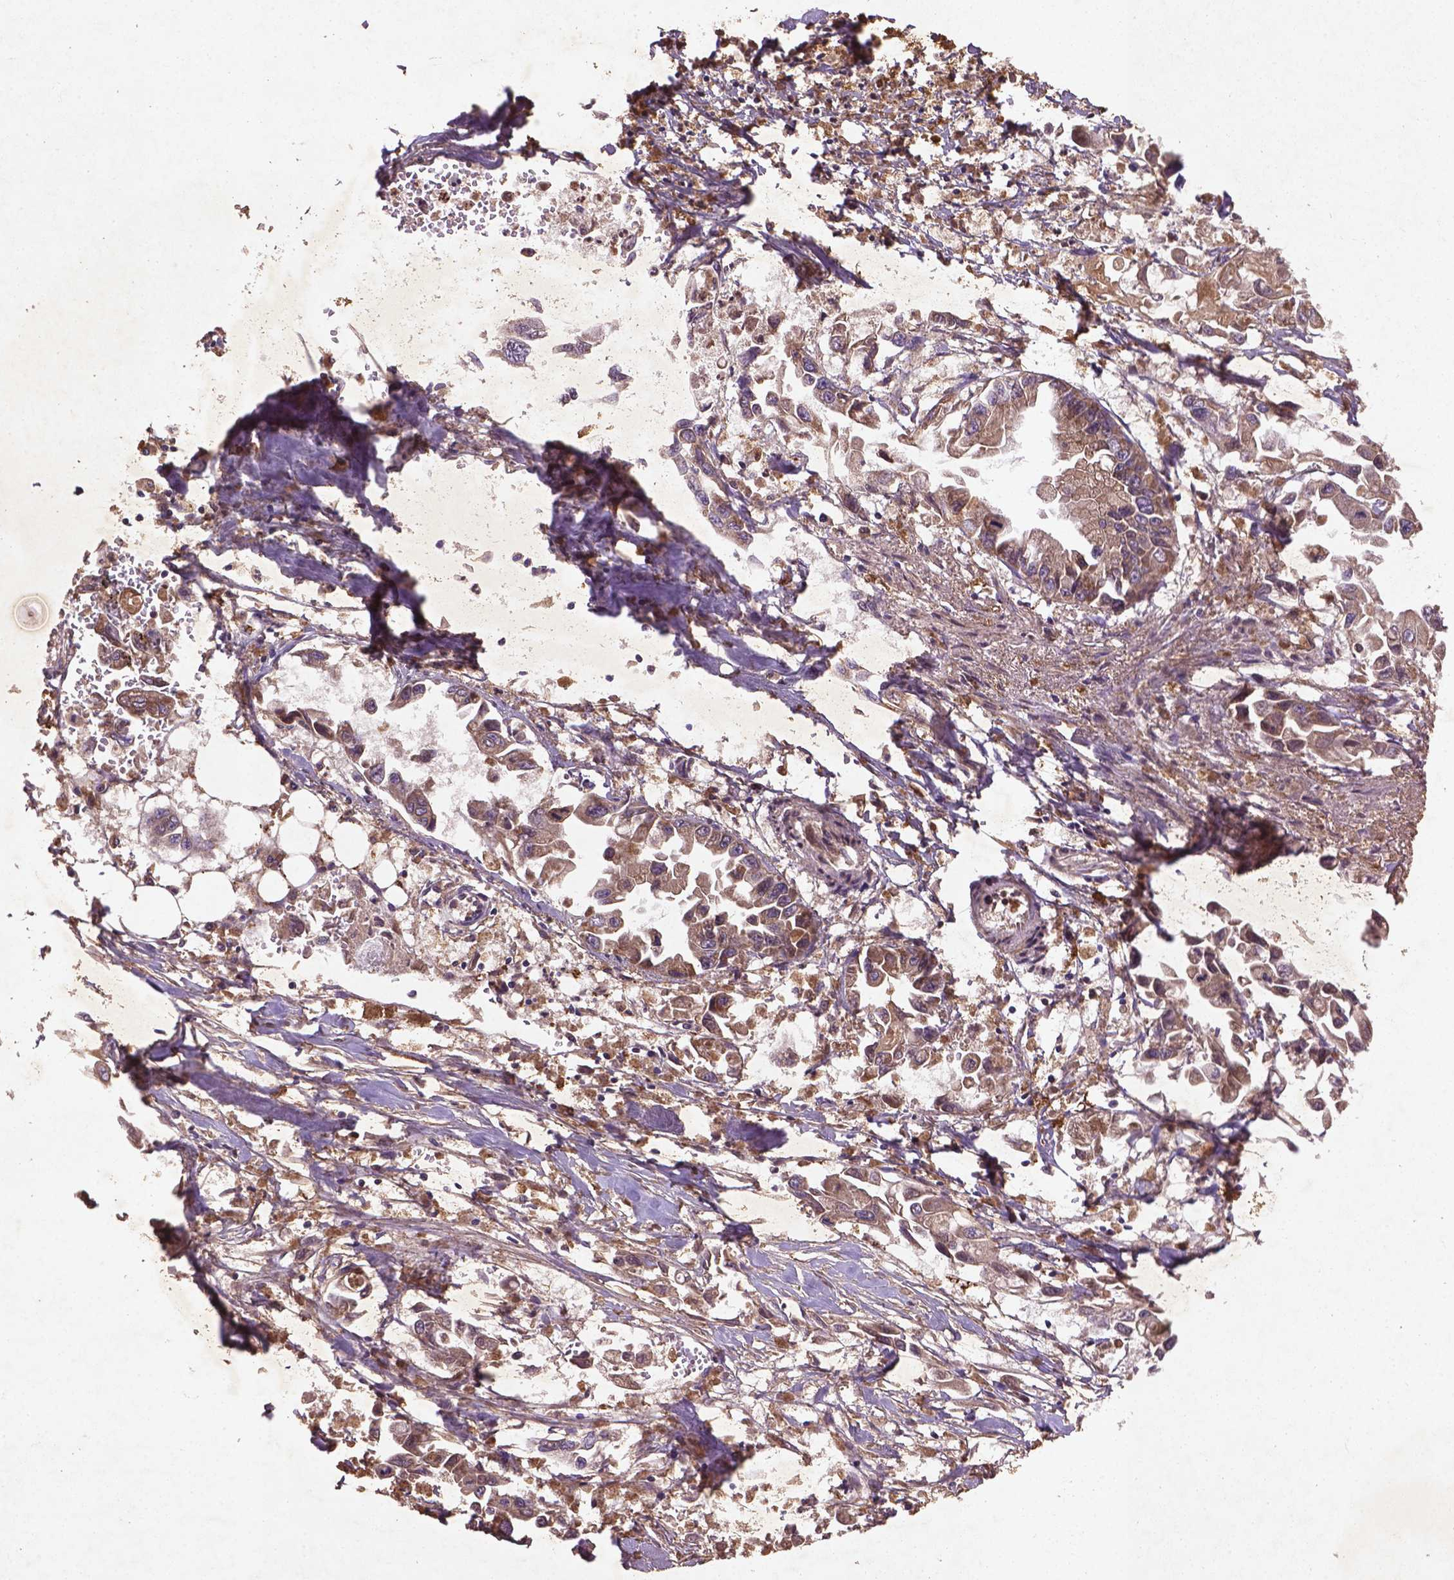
{"staining": {"intensity": "weak", "quantity": ">75%", "location": "cytoplasmic/membranous"}, "tissue": "pancreatic cancer", "cell_type": "Tumor cells", "image_type": "cancer", "snomed": [{"axis": "morphology", "description": "Adenocarcinoma, NOS"}, {"axis": "topography", "description": "Pancreas"}], "caption": "This histopathology image shows IHC staining of pancreatic adenocarcinoma, with low weak cytoplasmic/membranous expression in approximately >75% of tumor cells.", "gene": "NIPAL2", "patient": {"sex": "female", "age": 83}}